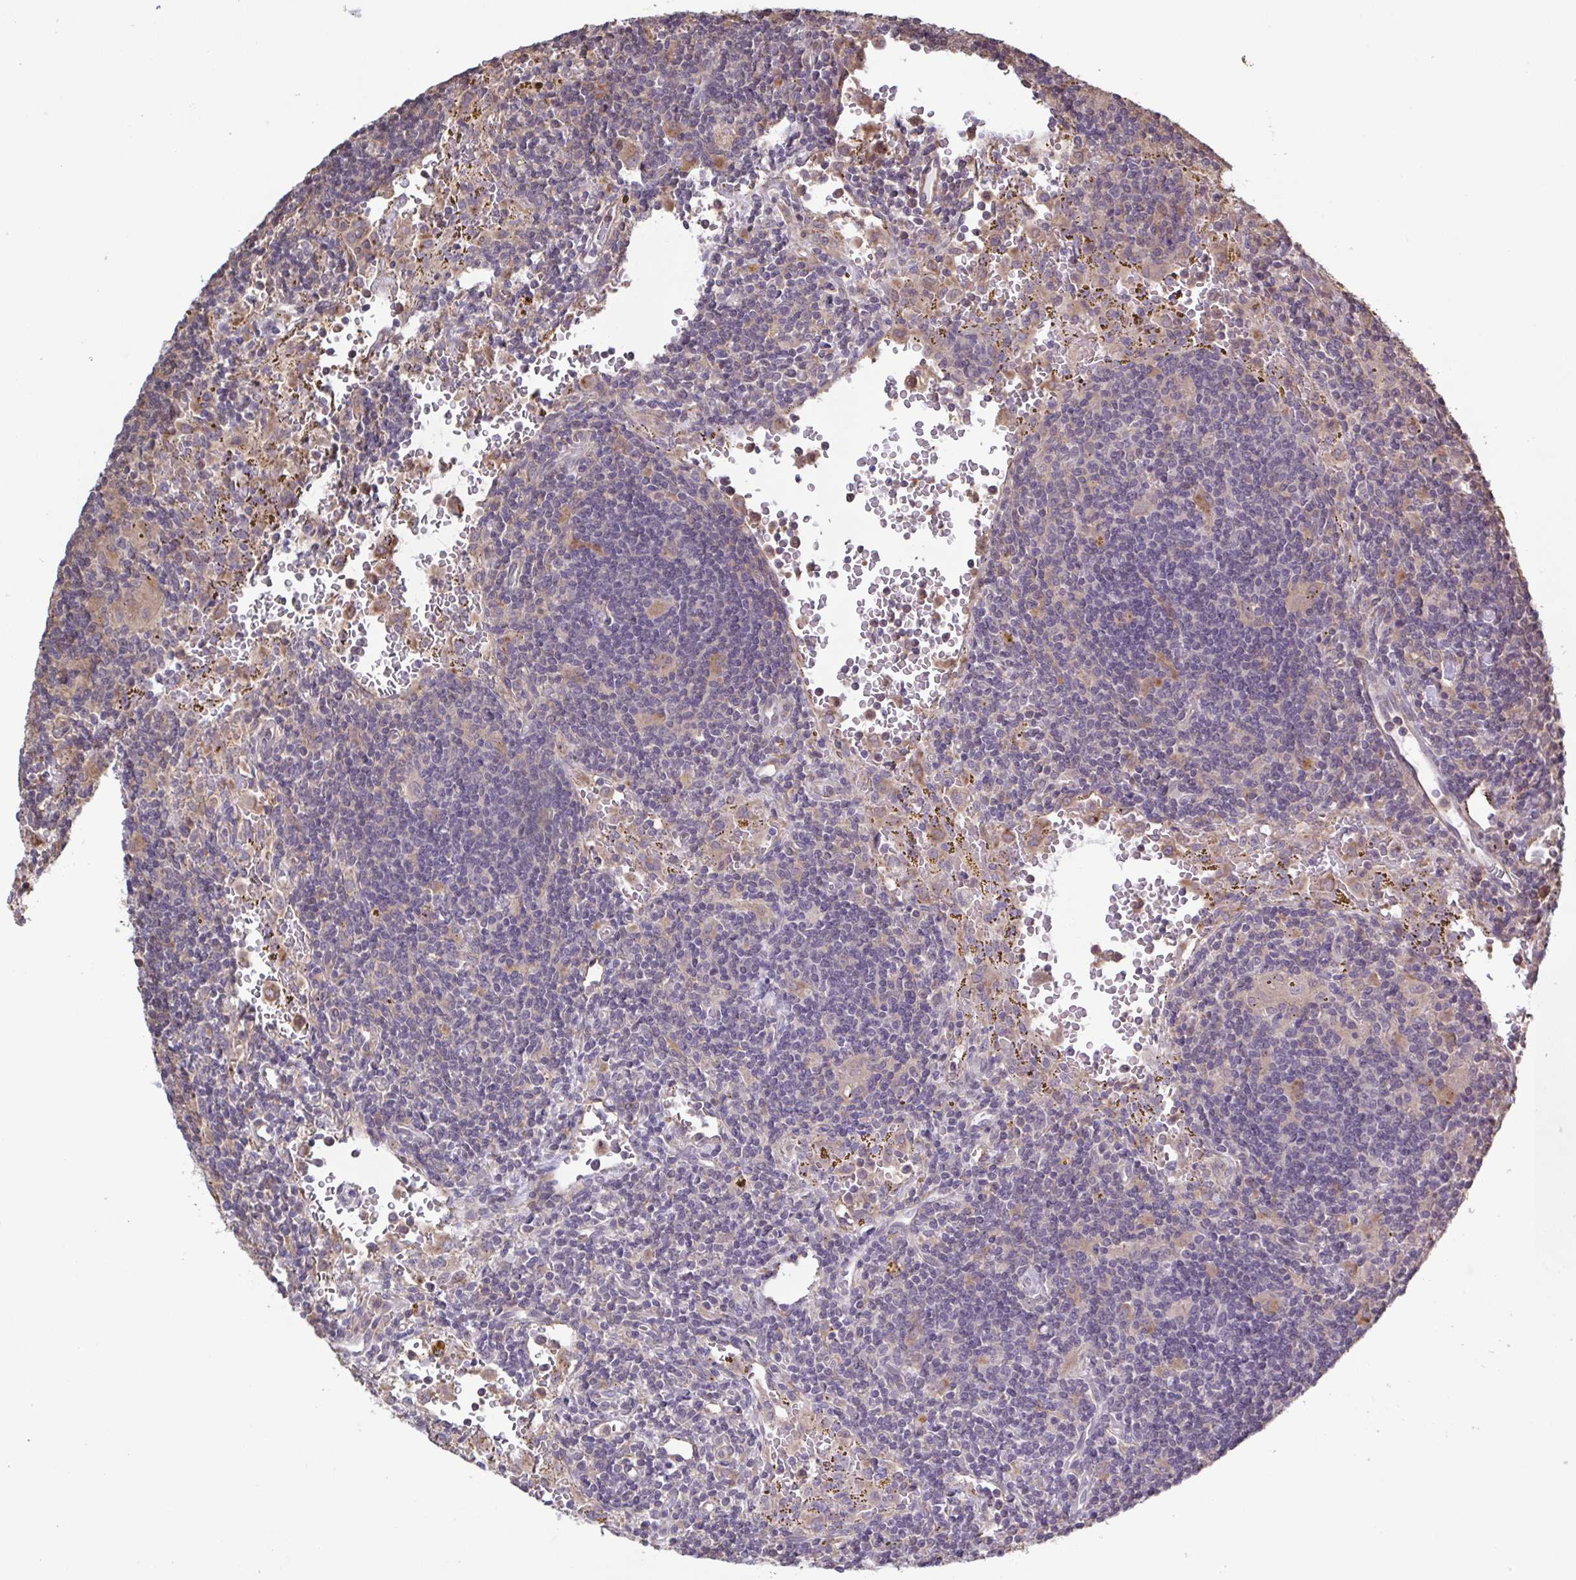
{"staining": {"intensity": "negative", "quantity": "none", "location": "none"}, "tissue": "lymphoma", "cell_type": "Tumor cells", "image_type": "cancer", "snomed": [{"axis": "morphology", "description": "Malignant lymphoma, non-Hodgkin's type, Low grade"}, {"axis": "topography", "description": "Spleen"}], "caption": "High power microscopy histopathology image of an immunohistochemistry (IHC) histopathology image of lymphoma, revealing no significant expression in tumor cells. (DAB (3,3'-diaminobenzidine) immunohistochemistry (IHC) visualized using brightfield microscopy, high magnification).", "gene": "ZNF200", "patient": {"sex": "female", "age": 70}}